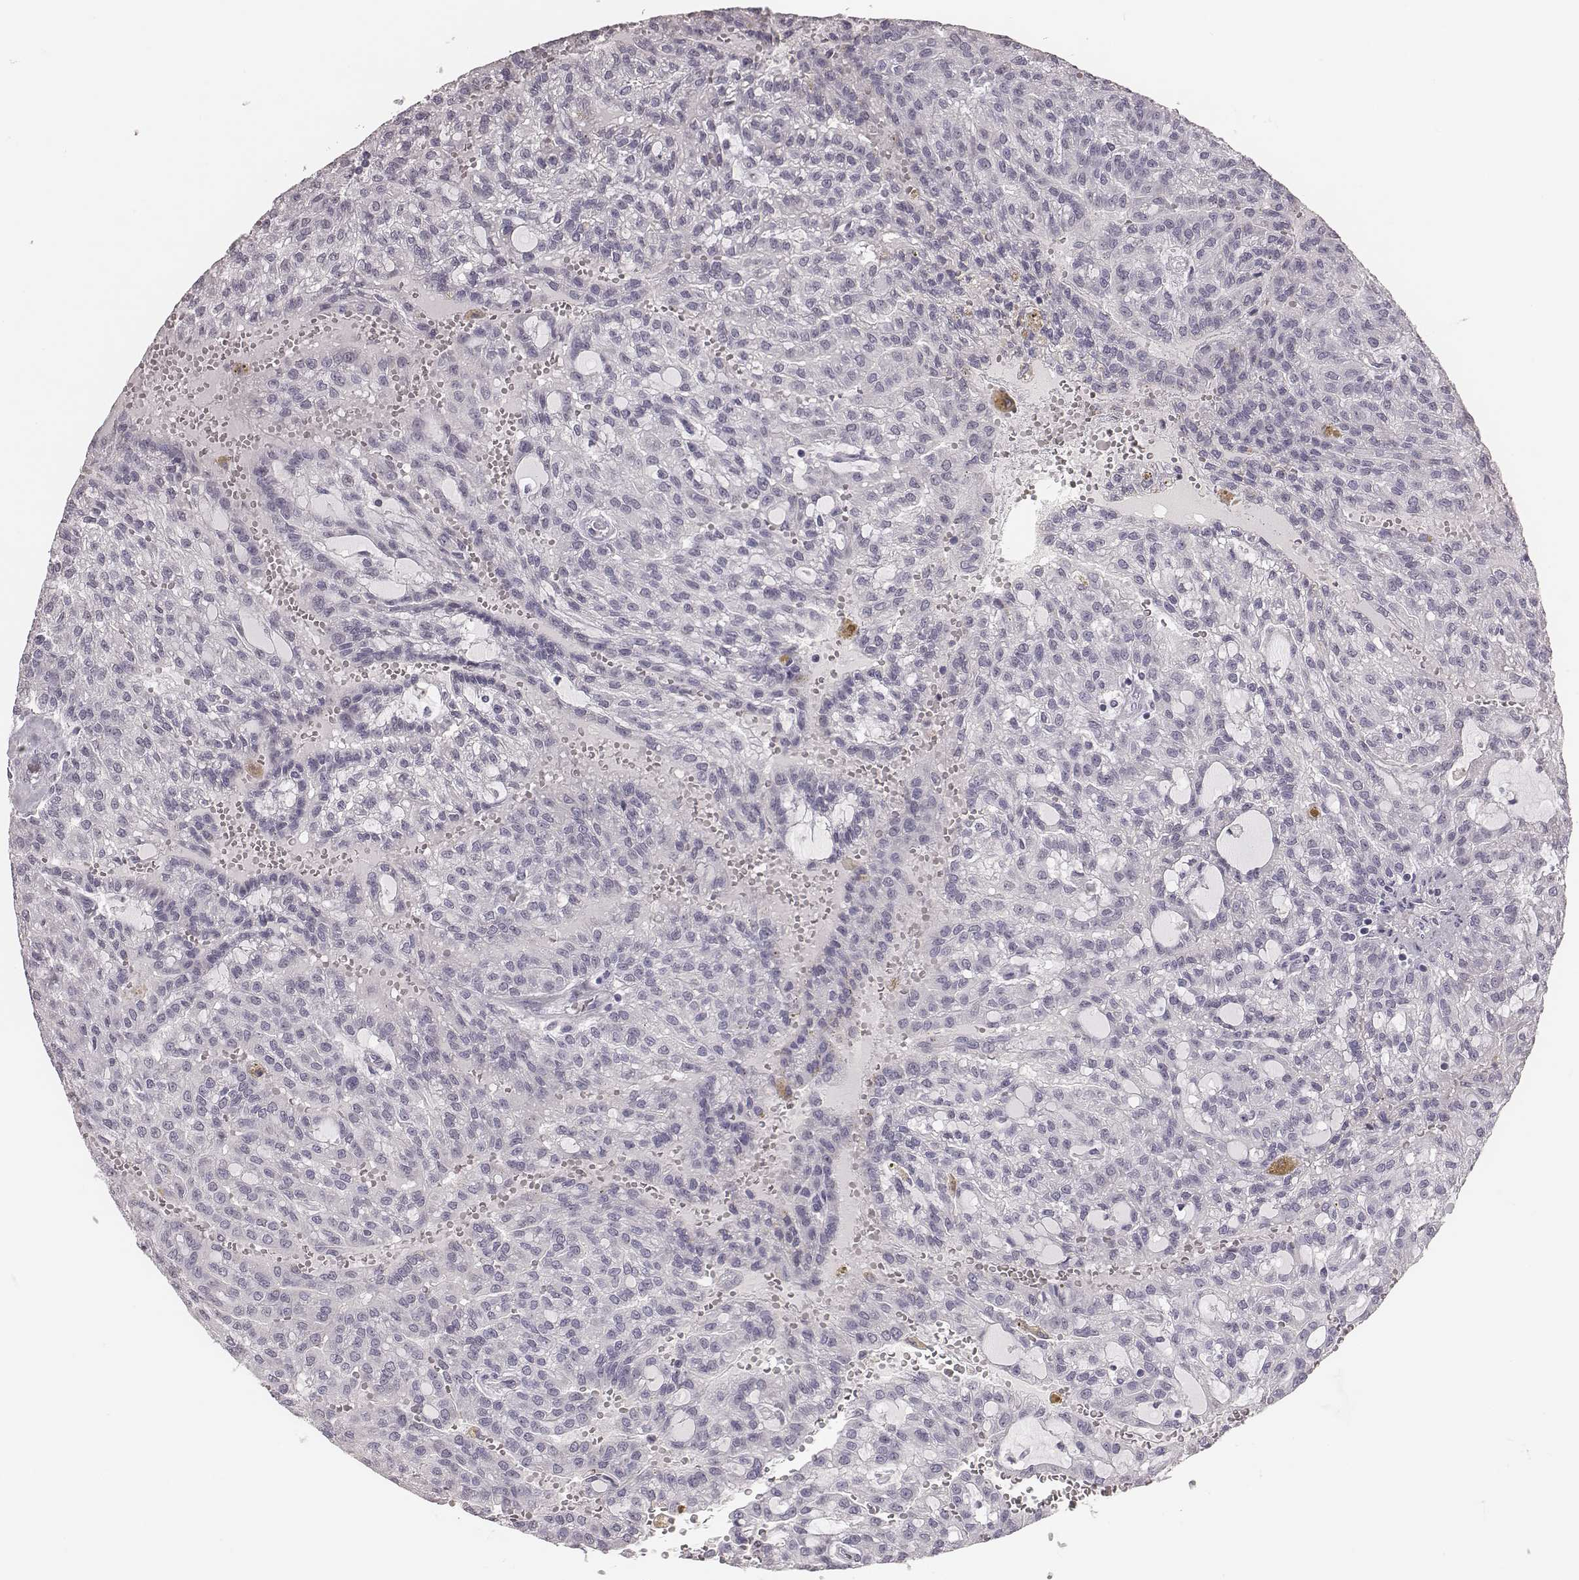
{"staining": {"intensity": "negative", "quantity": "none", "location": "none"}, "tissue": "renal cancer", "cell_type": "Tumor cells", "image_type": "cancer", "snomed": [{"axis": "morphology", "description": "Adenocarcinoma, NOS"}, {"axis": "topography", "description": "Kidney"}], "caption": "IHC of human renal adenocarcinoma demonstrates no staining in tumor cells.", "gene": "CSHL1", "patient": {"sex": "male", "age": 63}}